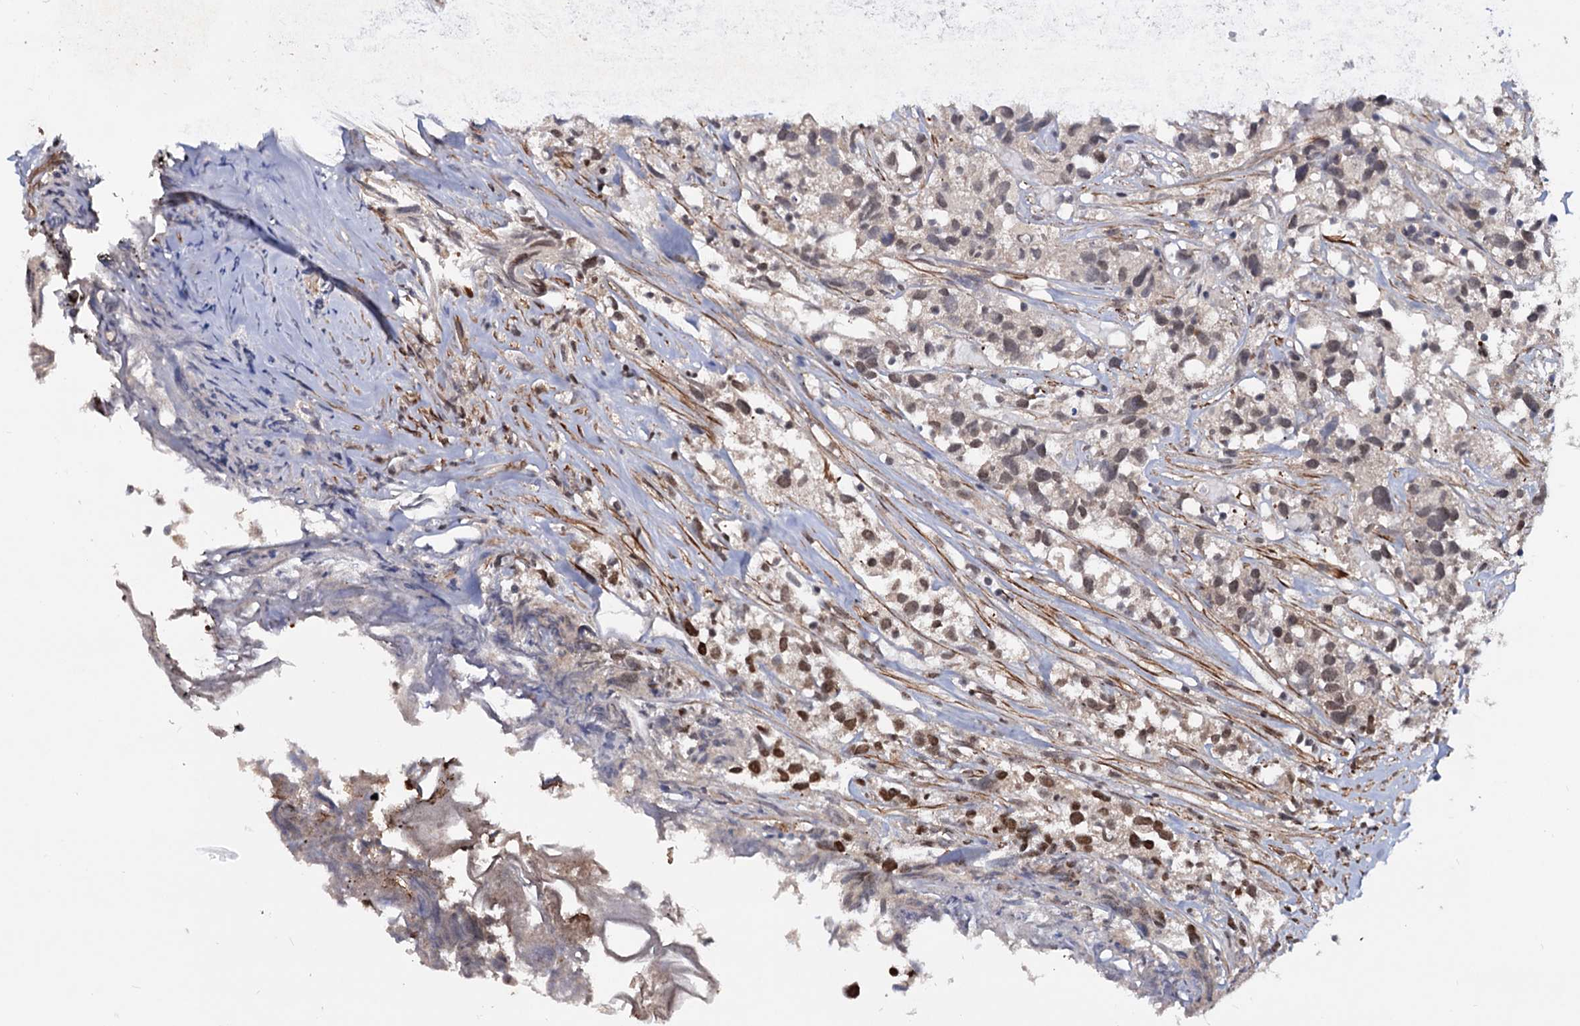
{"staining": {"intensity": "moderate", "quantity": "<25%", "location": "nuclear"}, "tissue": "urothelial cancer", "cell_type": "Tumor cells", "image_type": "cancer", "snomed": [{"axis": "morphology", "description": "Urothelial carcinoma, High grade"}, {"axis": "topography", "description": "Urinary bladder"}], "caption": "High-power microscopy captured an immunohistochemistry (IHC) photomicrograph of high-grade urothelial carcinoma, revealing moderate nuclear staining in approximately <25% of tumor cells.", "gene": "TBC1D12", "patient": {"sex": "female", "age": 75}}